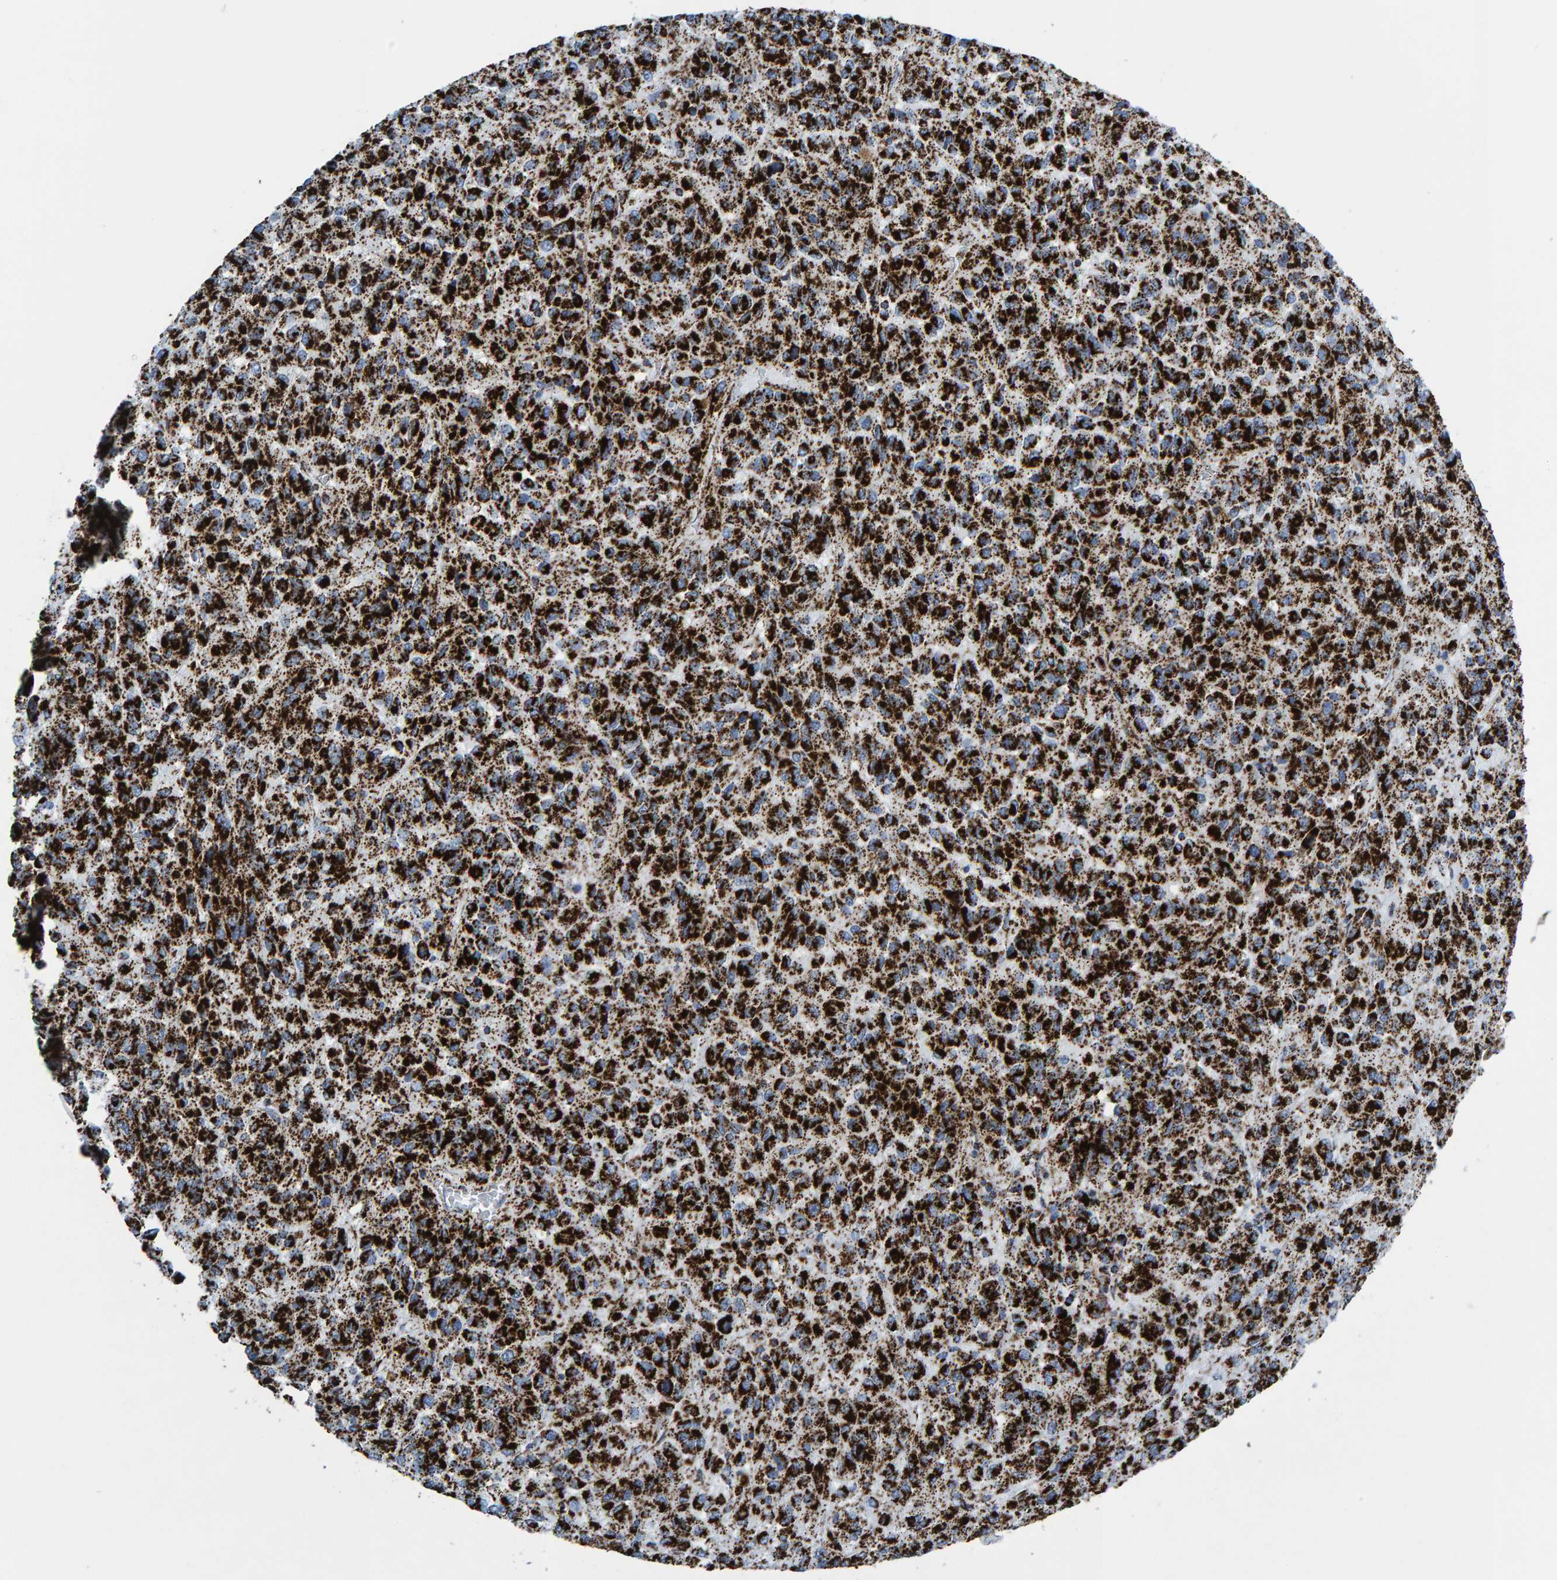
{"staining": {"intensity": "strong", "quantity": ">75%", "location": "cytoplasmic/membranous"}, "tissue": "melanoma", "cell_type": "Tumor cells", "image_type": "cancer", "snomed": [{"axis": "morphology", "description": "Malignant melanoma, Metastatic site"}, {"axis": "topography", "description": "Lung"}], "caption": "Strong cytoplasmic/membranous protein expression is appreciated in about >75% of tumor cells in malignant melanoma (metastatic site).", "gene": "ENSG00000262660", "patient": {"sex": "male", "age": 64}}